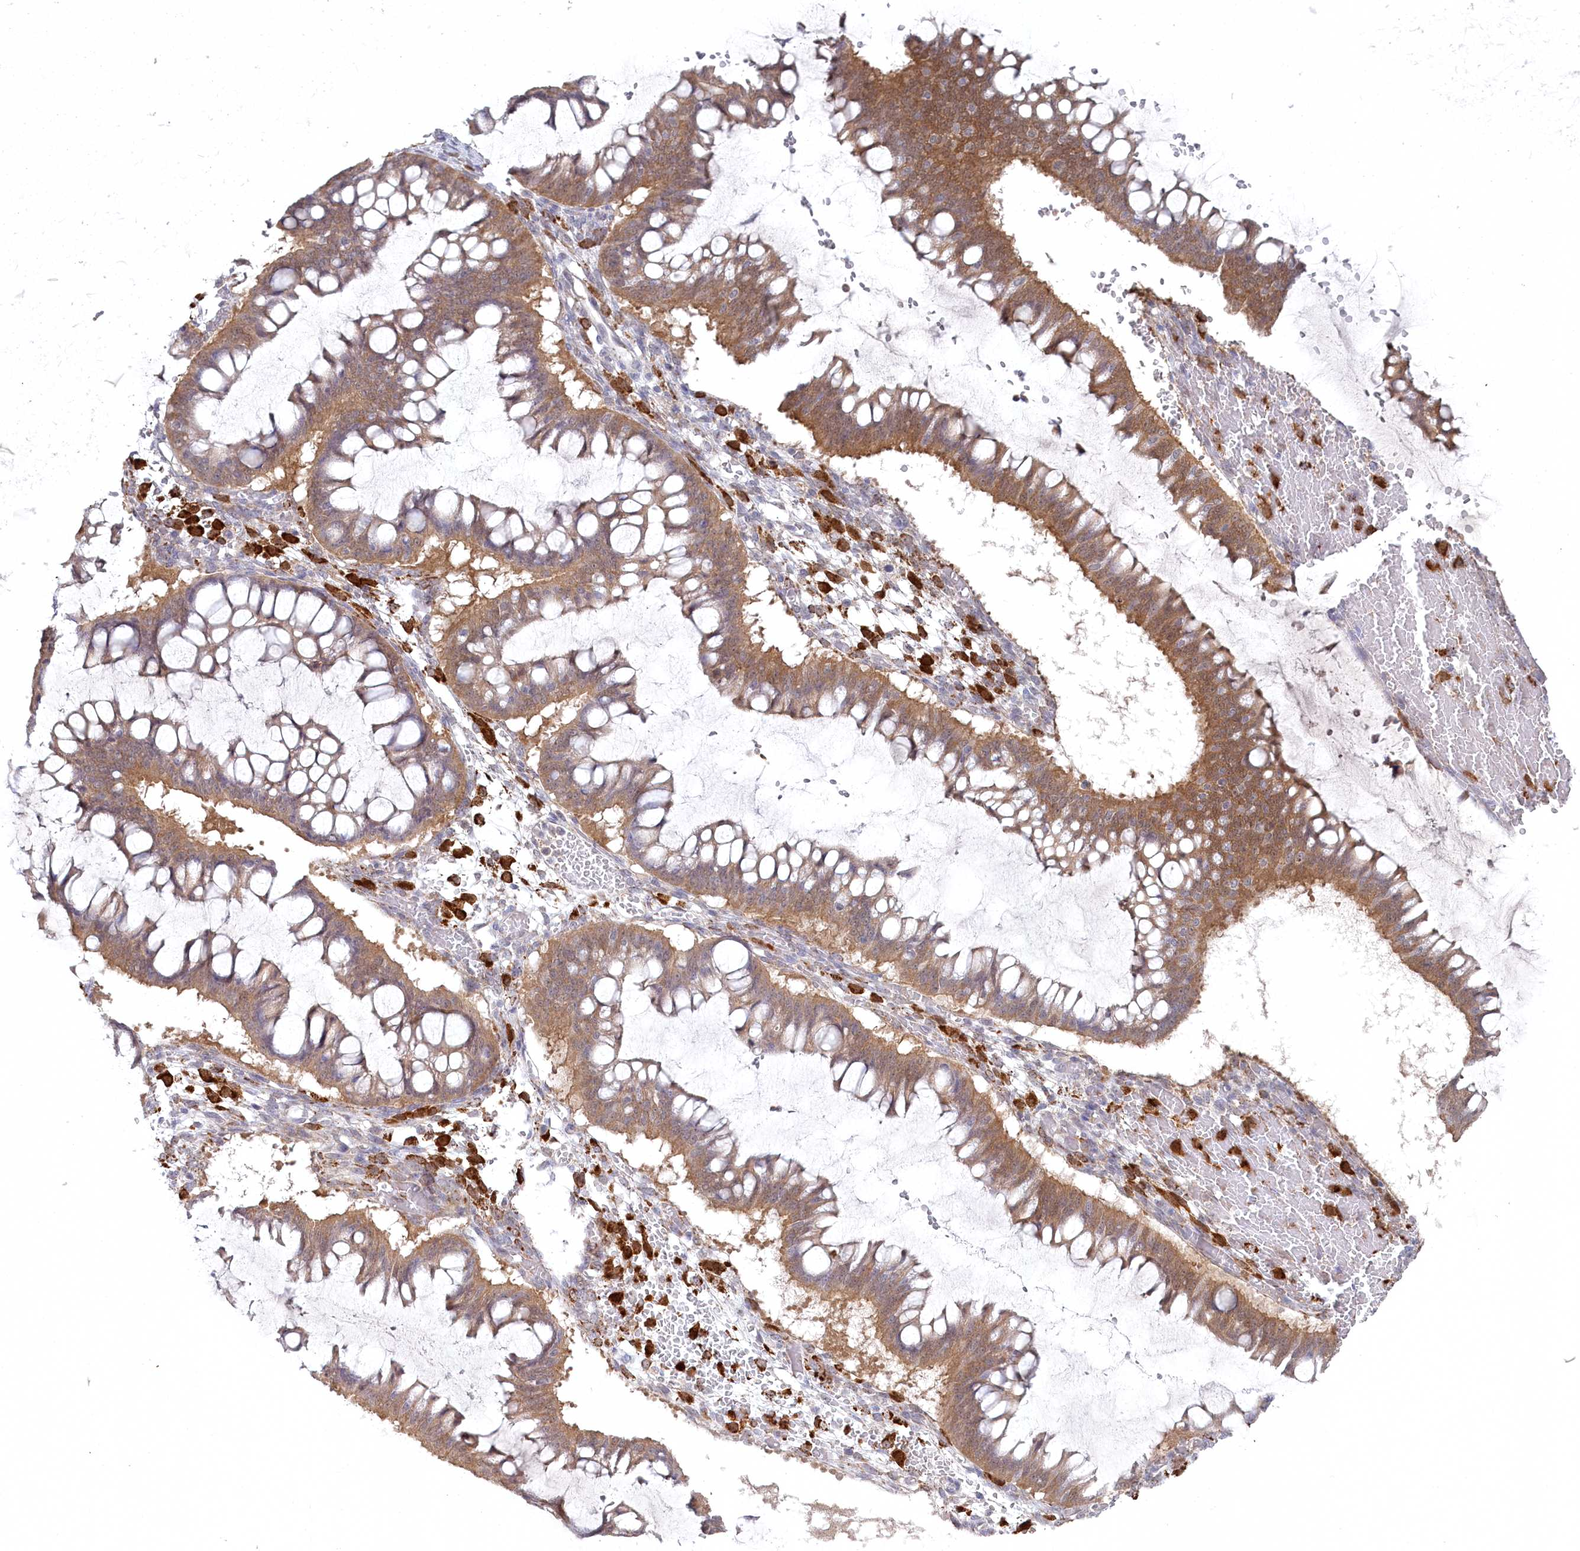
{"staining": {"intensity": "moderate", "quantity": ">75%", "location": "cytoplasmic/membranous"}, "tissue": "ovarian cancer", "cell_type": "Tumor cells", "image_type": "cancer", "snomed": [{"axis": "morphology", "description": "Cystadenocarcinoma, mucinous, NOS"}, {"axis": "topography", "description": "Ovary"}], "caption": "Human ovarian cancer (mucinous cystadenocarcinoma) stained for a protein (brown) demonstrates moderate cytoplasmic/membranous positive positivity in approximately >75% of tumor cells.", "gene": "AAMDC", "patient": {"sex": "female", "age": 73}}